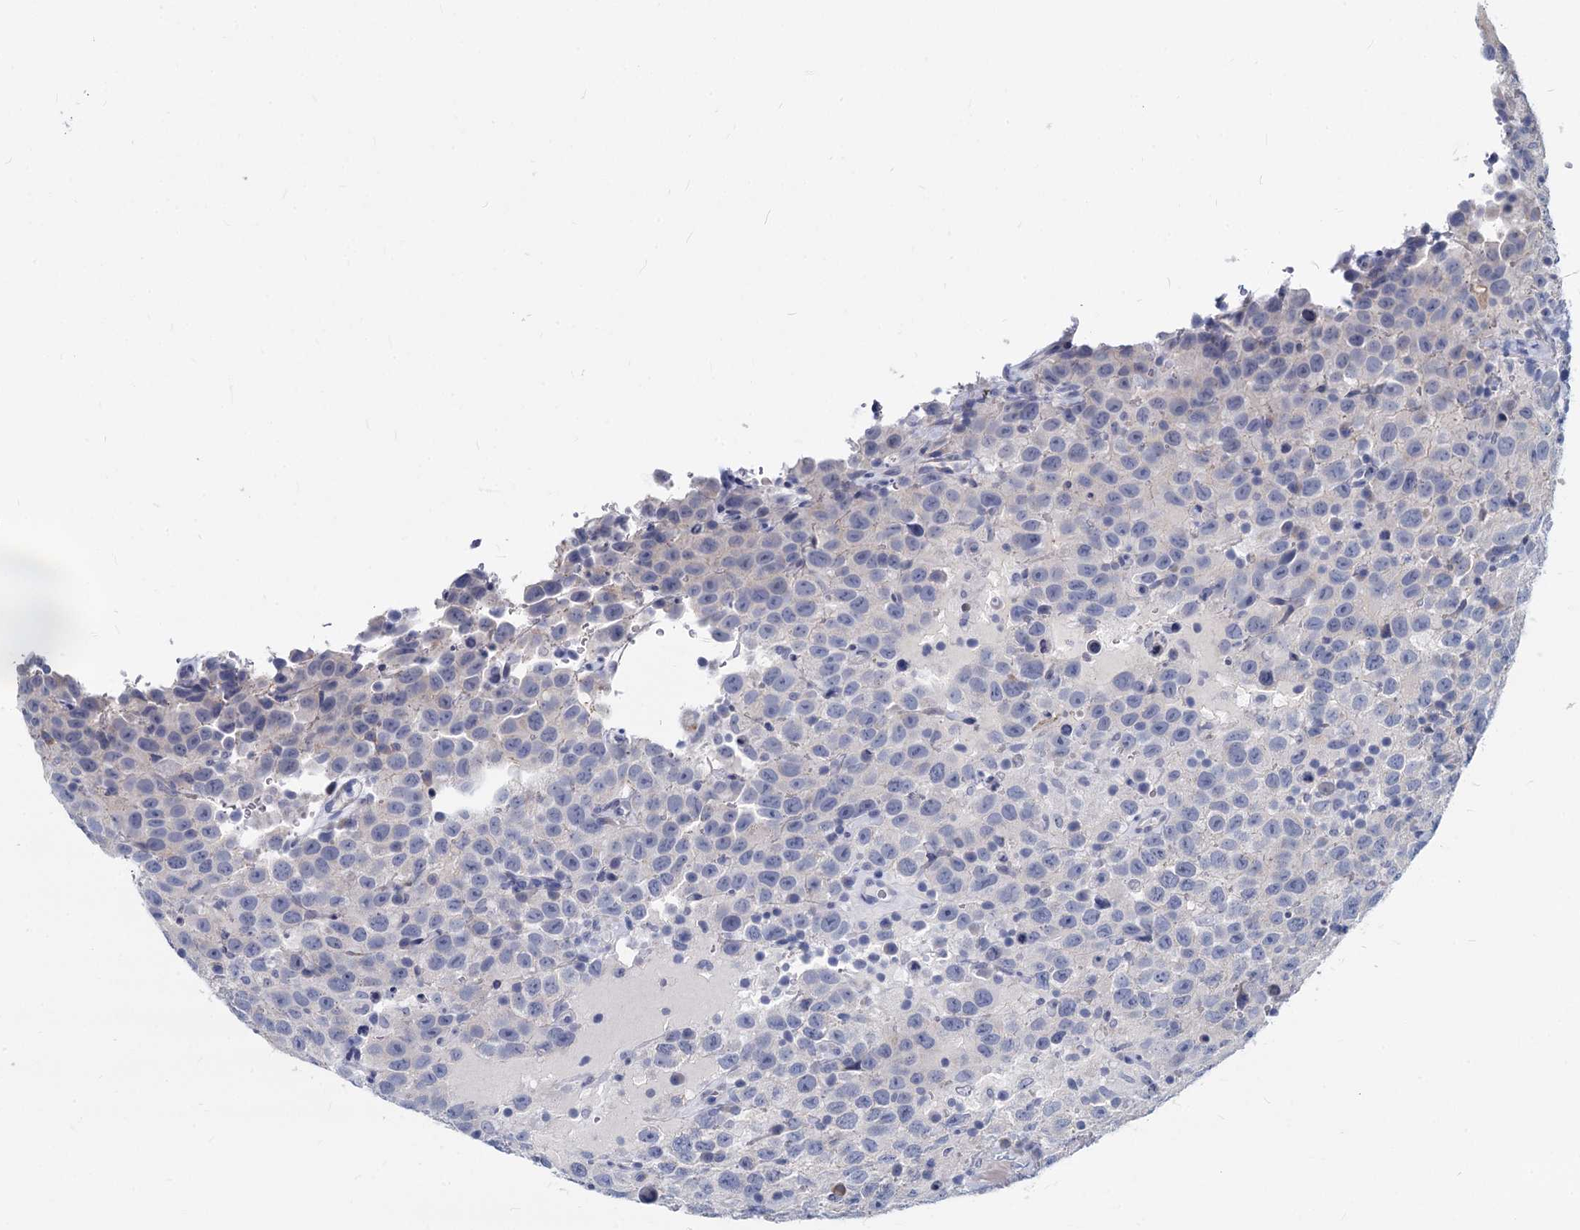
{"staining": {"intensity": "negative", "quantity": "none", "location": "none"}, "tissue": "testis cancer", "cell_type": "Tumor cells", "image_type": "cancer", "snomed": [{"axis": "morphology", "description": "Seminoma, NOS"}, {"axis": "topography", "description": "Testis"}], "caption": "An immunohistochemistry histopathology image of testis seminoma is shown. There is no staining in tumor cells of testis seminoma. (Brightfield microscopy of DAB (3,3'-diaminobenzidine) immunohistochemistry (IHC) at high magnification).", "gene": "GSTM3", "patient": {"sex": "male", "age": 41}}